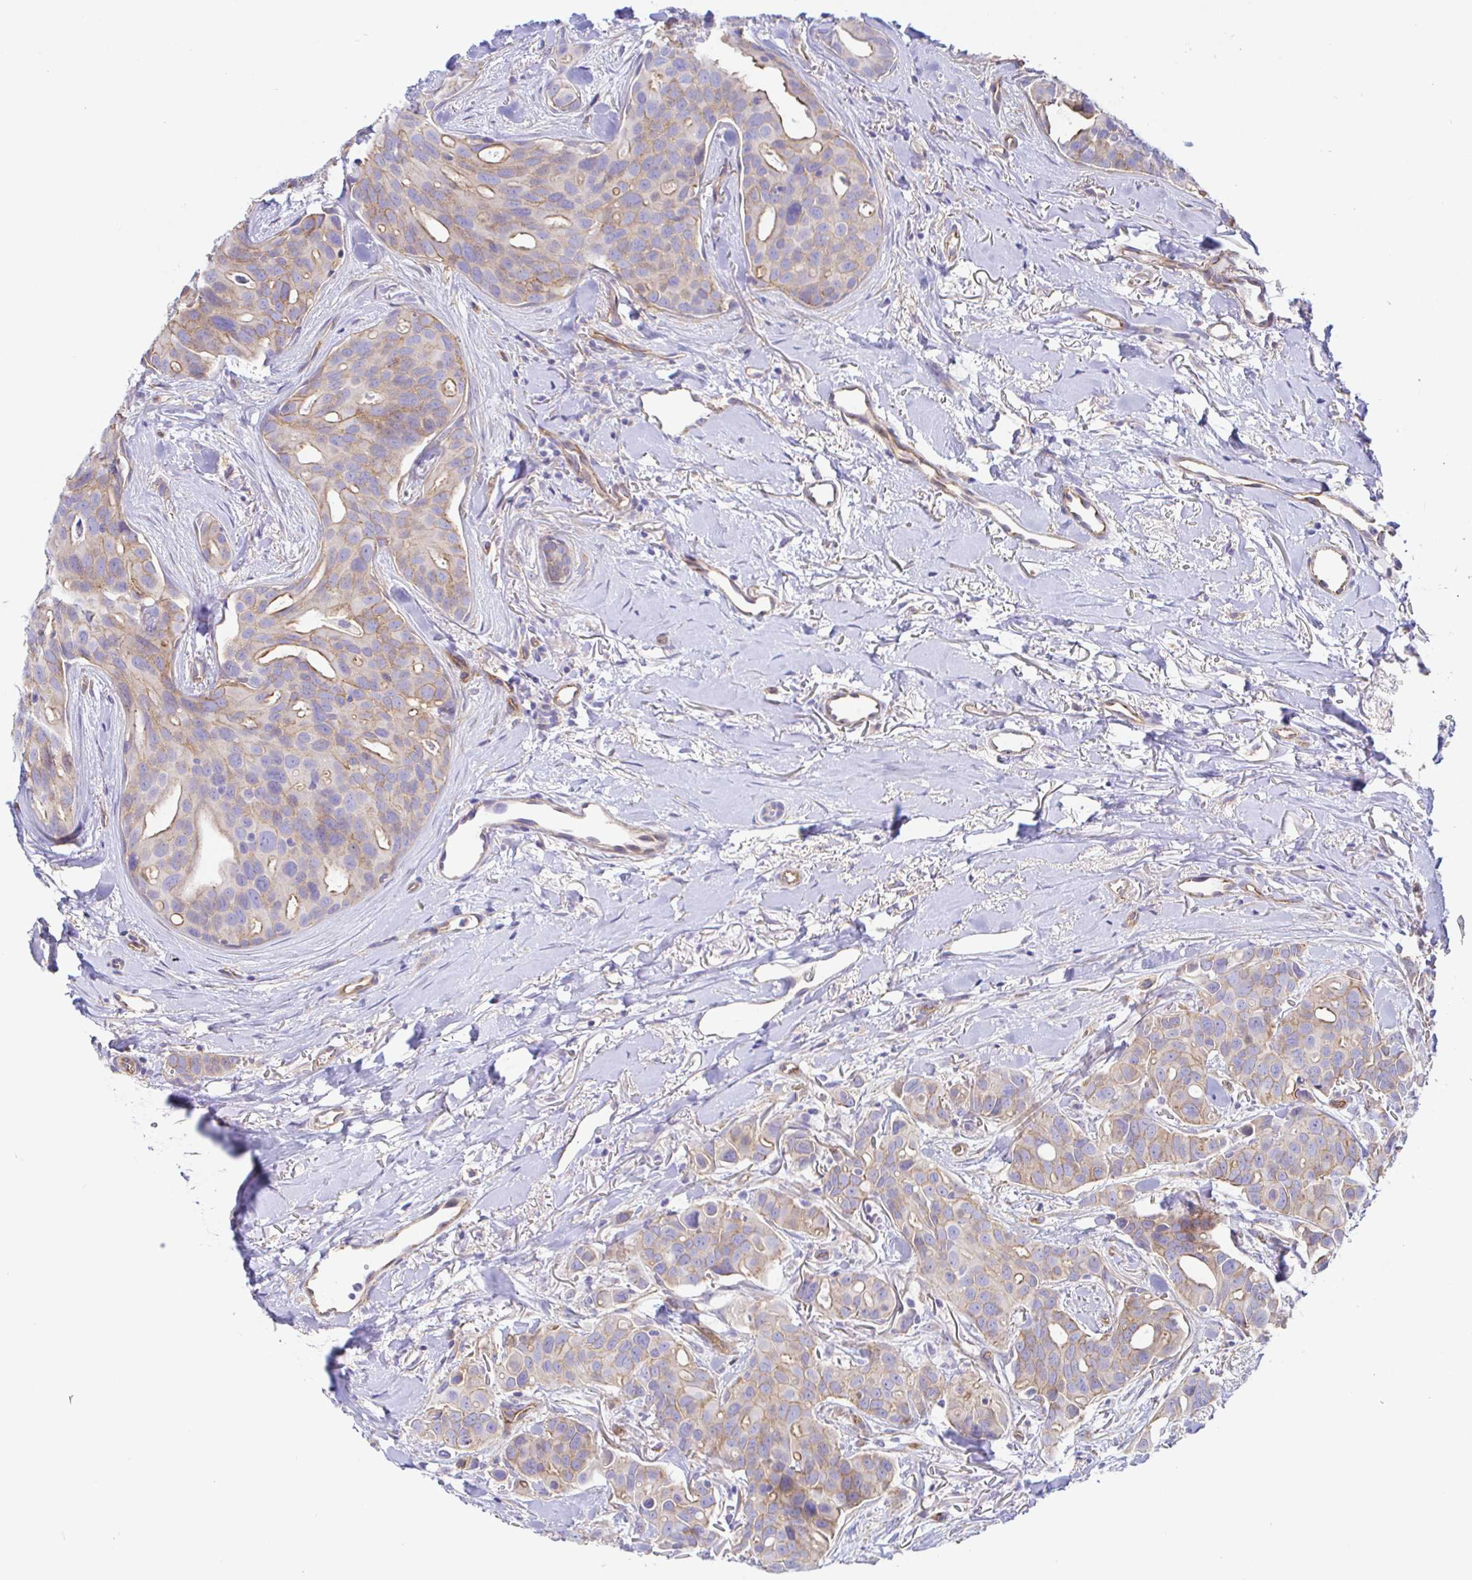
{"staining": {"intensity": "moderate", "quantity": "<25%", "location": "cytoplasmic/membranous"}, "tissue": "breast cancer", "cell_type": "Tumor cells", "image_type": "cancer", "snomed": [{"axis": "morphology", "description": "Duct carcinoma"}, {"axis": "topography", "description": "Breast"}], "caption": "Moderate cytoplasmic/membranous protein positivity is seen in about <25% of tumor cells in breast cancer (infiltrating ductal carcinoma). (brown staining indicates protein expression, while blue staining denotes nuclei).", "gene": "ARL4D", "patient": {"sex": "female", "age": 54}}